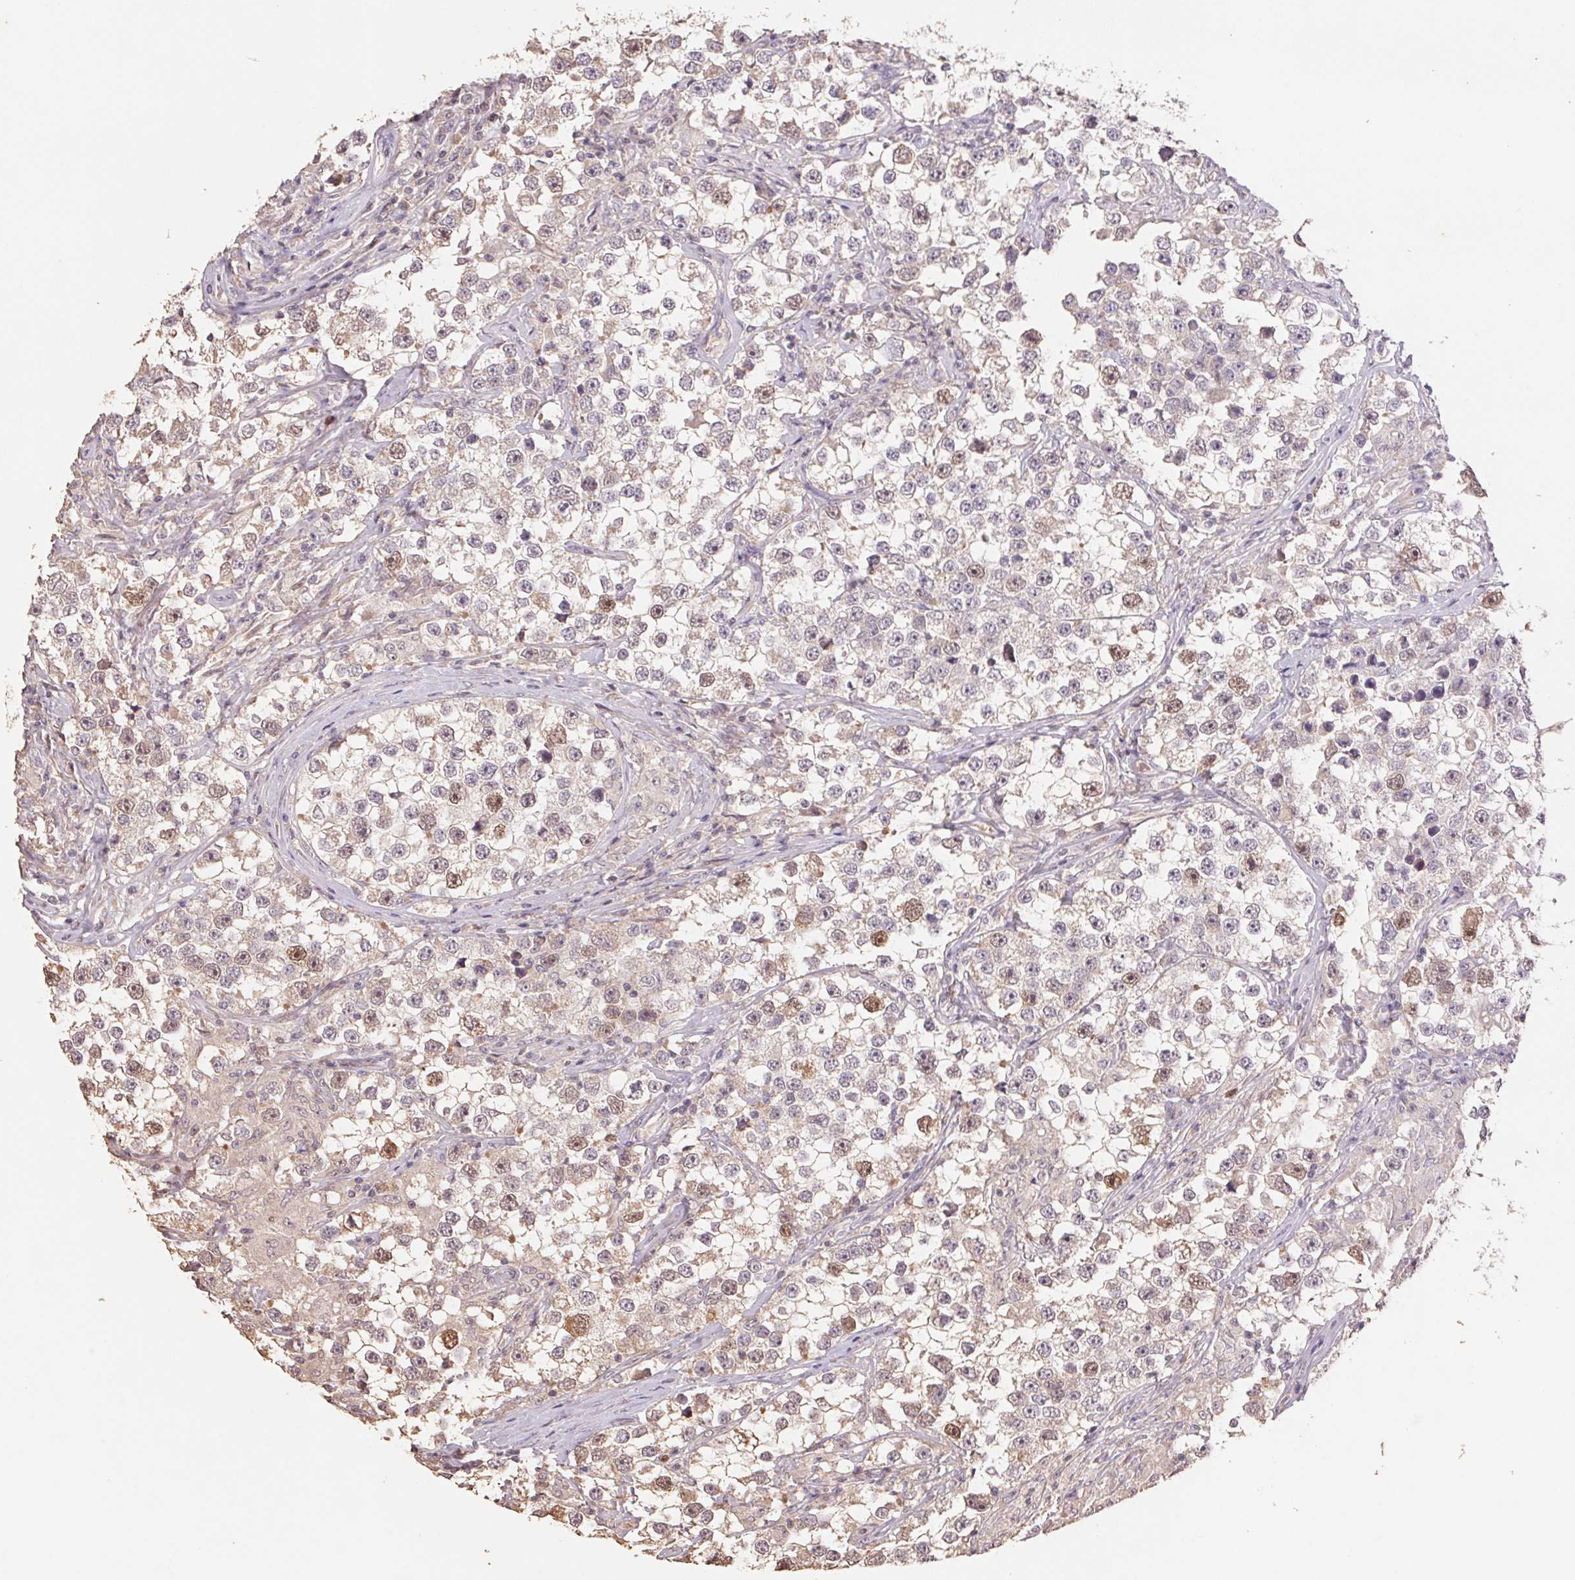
{"staining": {"intensity": "weak", "quantity": "25%-75%", "location": "nuclear"}, "tissue": "testis cancer", "cell_type": "Tumor cells", "image_type": "cancer", "snomed": [{"axis": "morphology", "description": "Seminoma, NOS"}, {"axis": "topography", "description": "Testis"}], "caption": "Weak nuclear positivity is appreciated in approximately 25%-75% of tumor cells in testis seminoma.", "gene": "CENPF", "patient": {"sex": "male", "age": 46}}